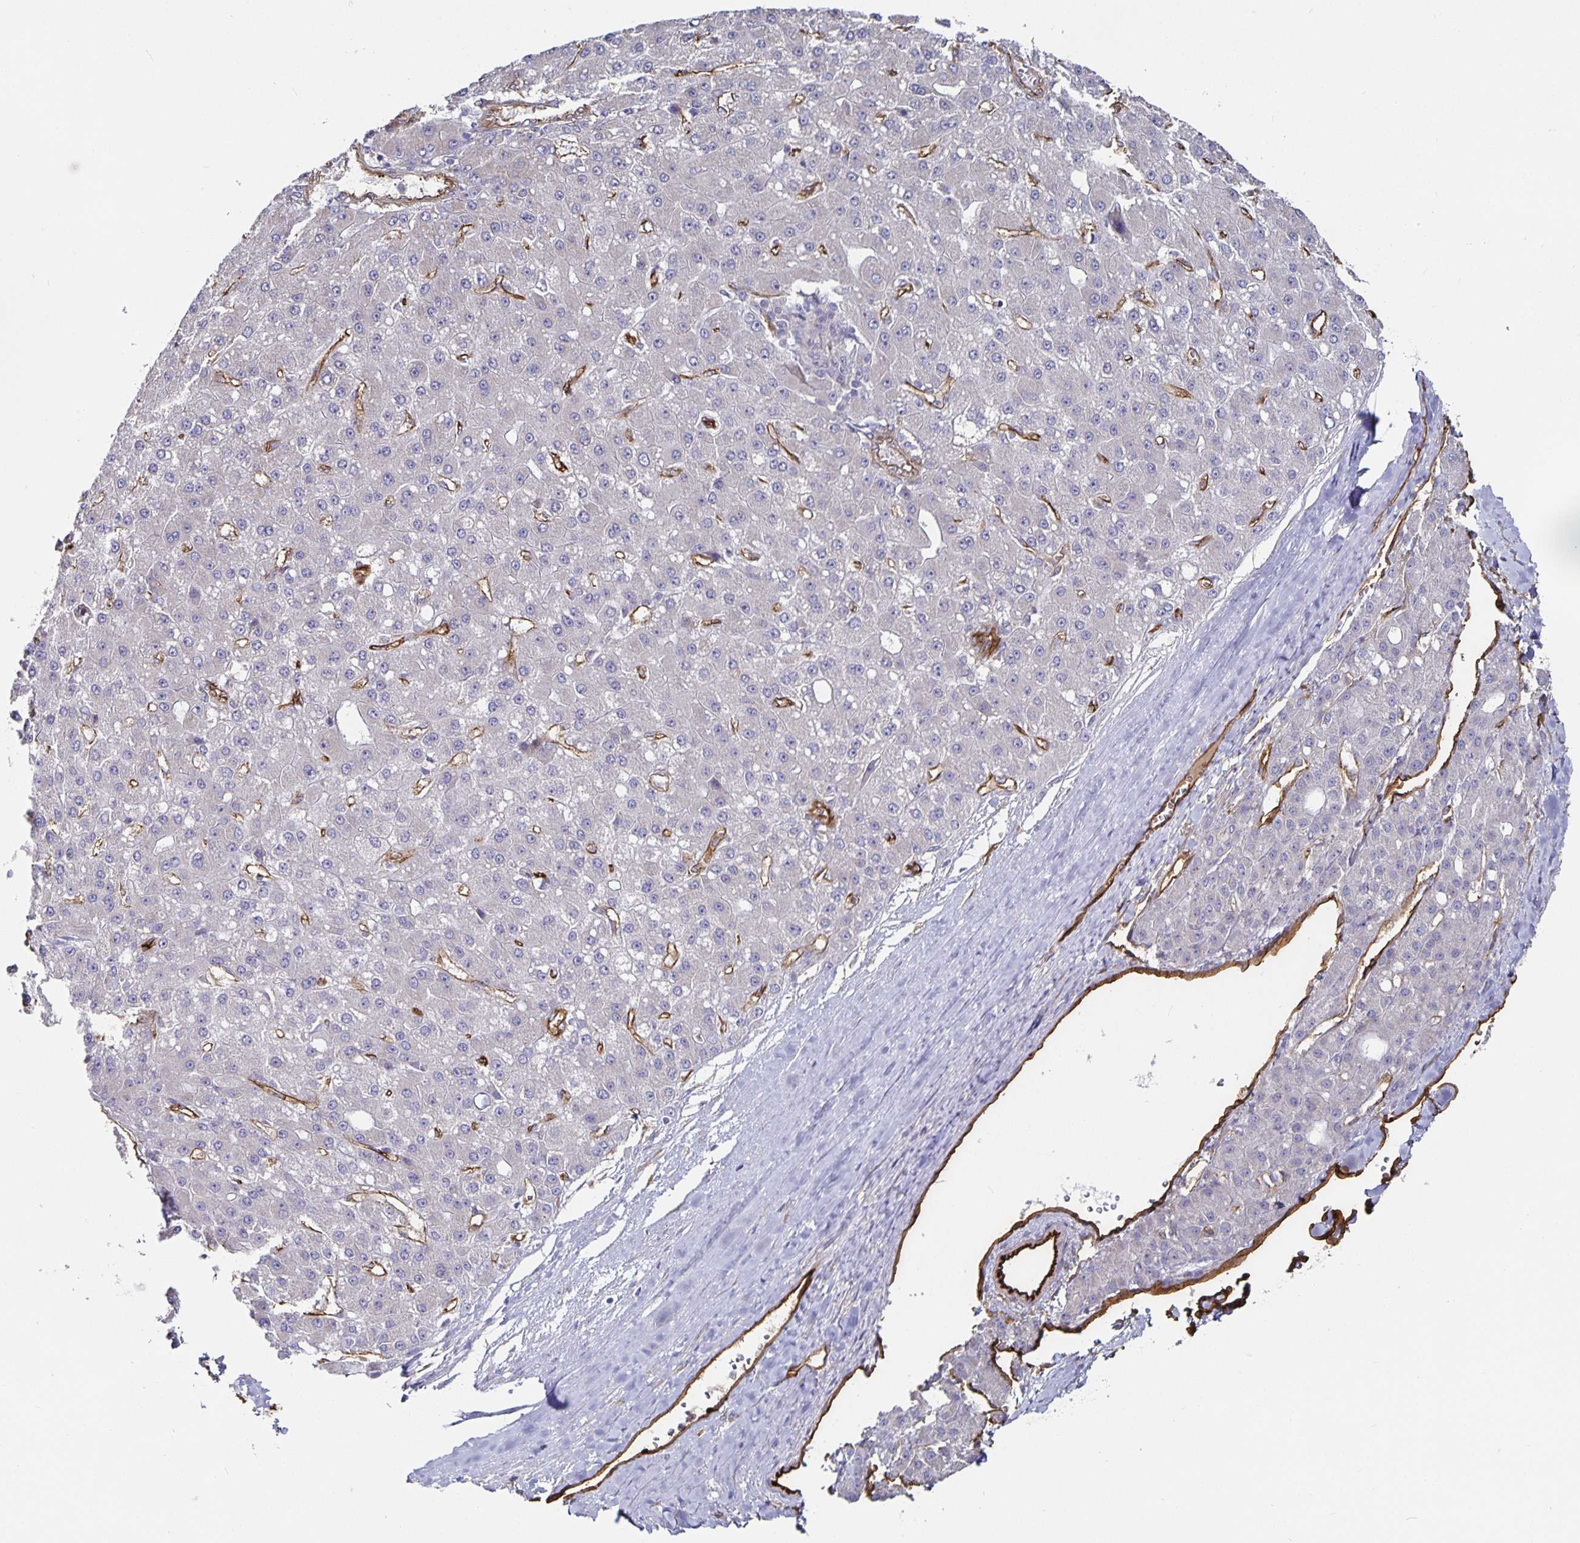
{"staining": {"intensity": "negative", "quantity": "none", "location": "none"}, "tissue": "liver cancer", "cell_type": "Tumor cells", "image_type": "cancer", "snomed": [{"axis": "morphology", "description": "Carcinoma, Hepatocellular, NOS"}, {"axis": "topography", "description": "Liver"}], "caption": "This is an immunohistochemistry (IHC) histopathology image of human hepatocellular carcinoma (liver). There is no staining in tumor cells.", "gene": "PODXL", "patient": {"sex": "male", "age": 67}}